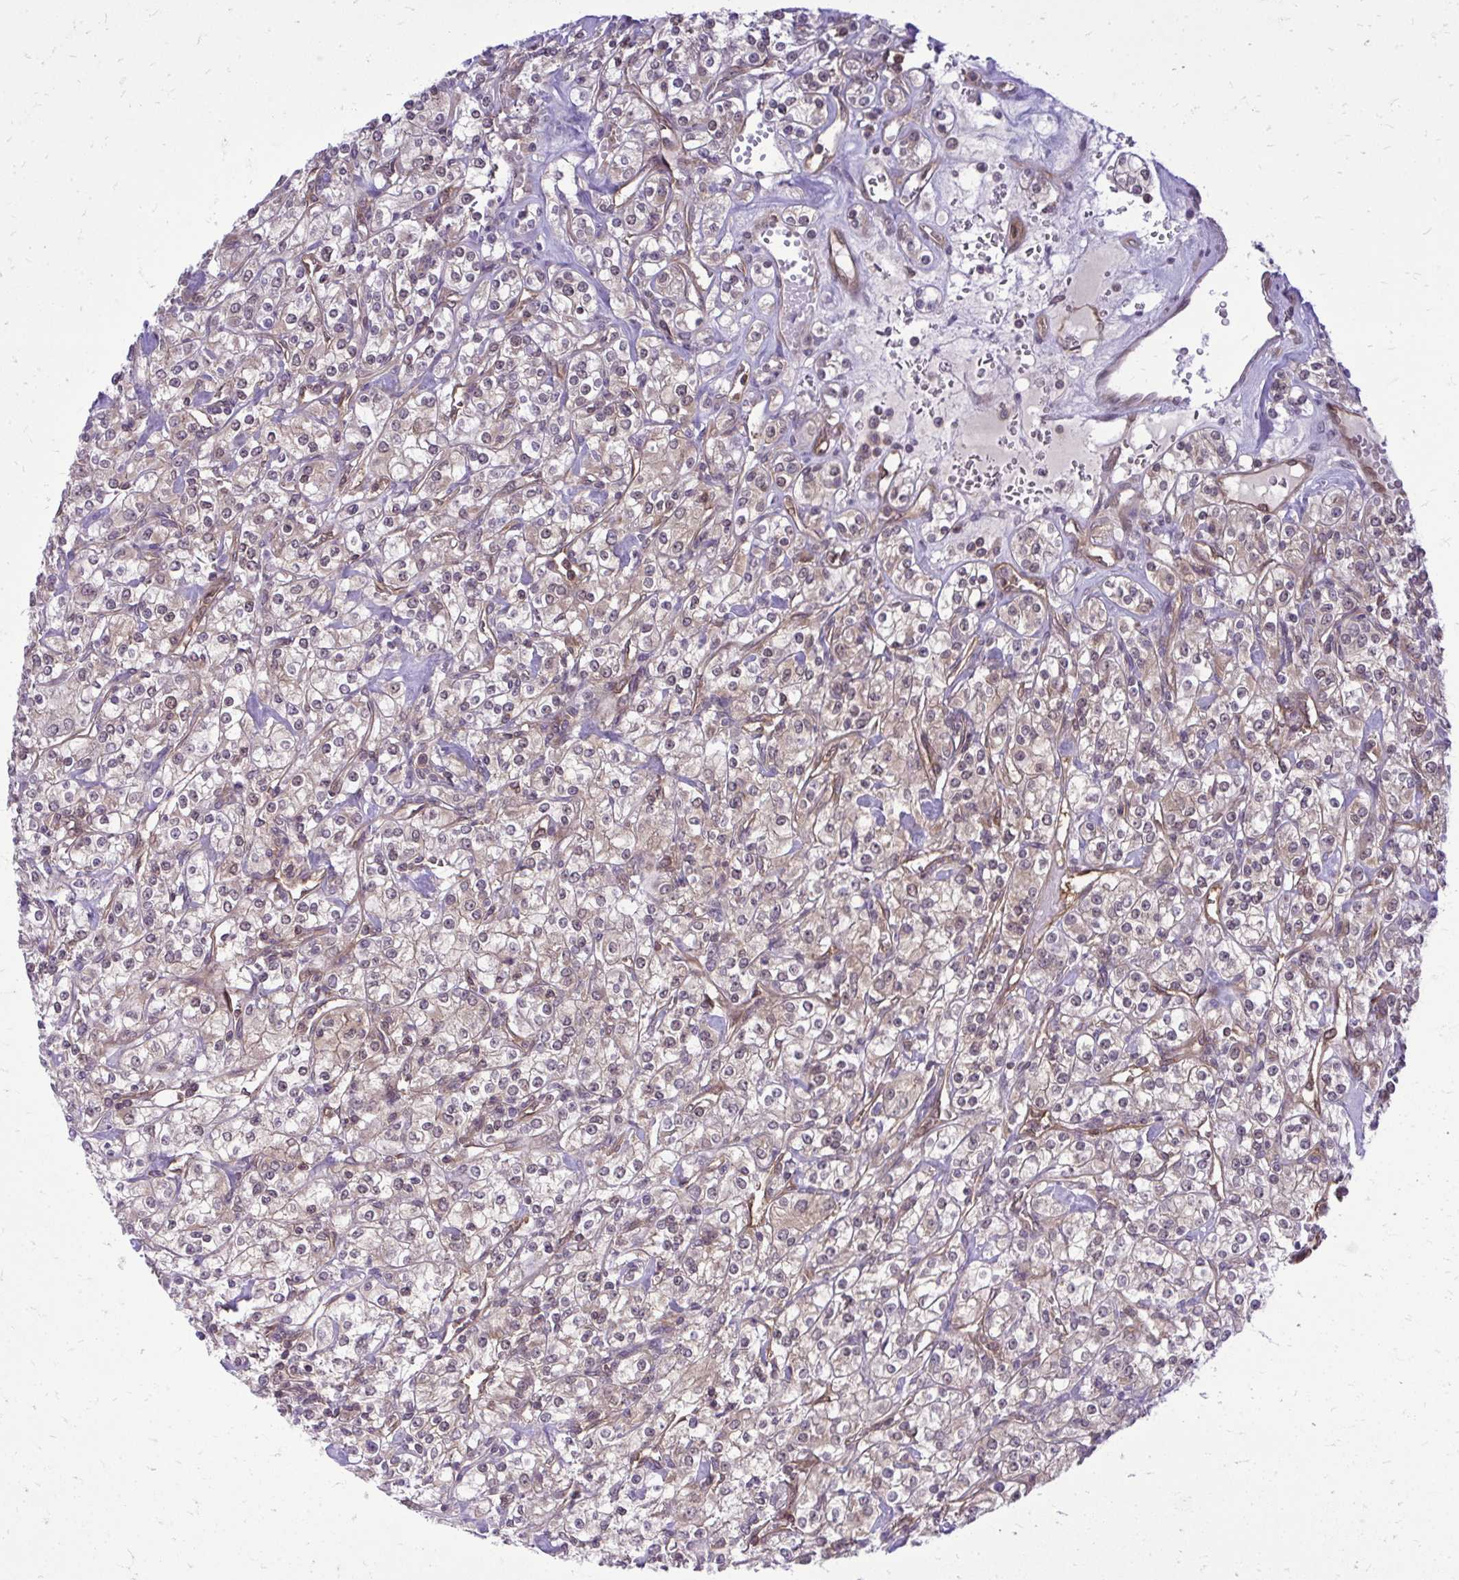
{"staining": {"intensity": "weak", "quantity": "25%-75%", "location": "cytoplasmic/membranous"}, "tissue": "renal cancer", "cell_type": "Tumor cells", "image_type": "cancer", "snomed": [{"axis": "morphology", "description": "Adenocarcinoma, NOS"}, {"axis": "topography", "description": "Kidney"}], "caption": "This is an image of immunohistochemistry (IHC) staining of renal cancer, which shows weak positivity in the cytoplasmic/membranous of tumor cells.", "gene": "PPP5C", "patient": {"sex": "male", "age": 77}}